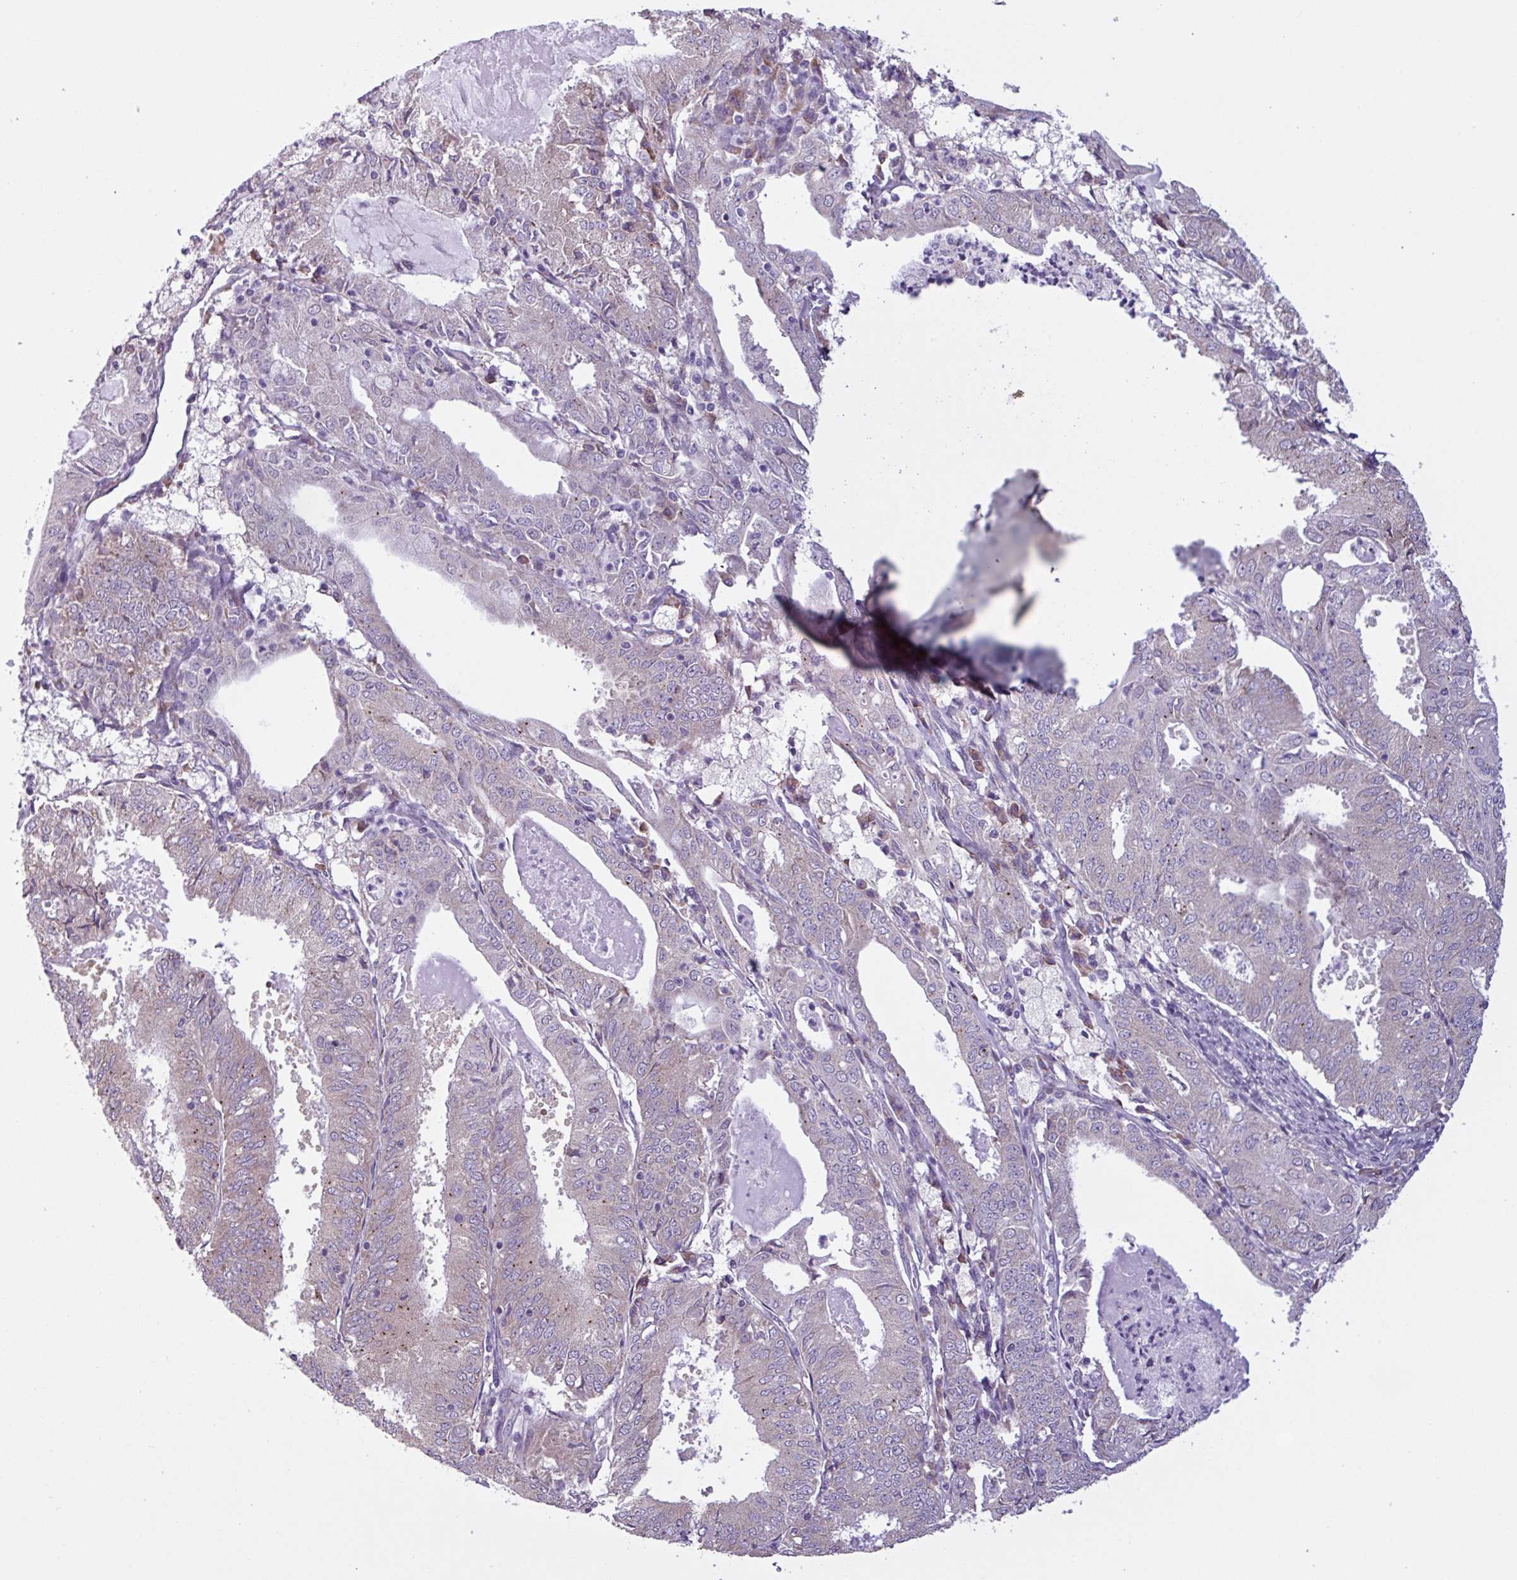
{"staining": {"intensity": "negative", "quantity": "none", "location": "none"}, "tissue": "endometrial cancer", "cell_type": "Tumor cells", "image_type": "cancer", "snomed": [{"axis": "morphology", "description": "Adenocarcinoma, NOS"}, {"axis": "topography", "description": "Endometrium"}], "caption": "This photomicrograph is of endometrial adenocarcinoma stained with IHC to label a protein in brown with the nuclei are counter-stained blue. There is no staining in tumor cells.", "gene": "C20orf27", "patient": {"sex": "female", "age": 57}}